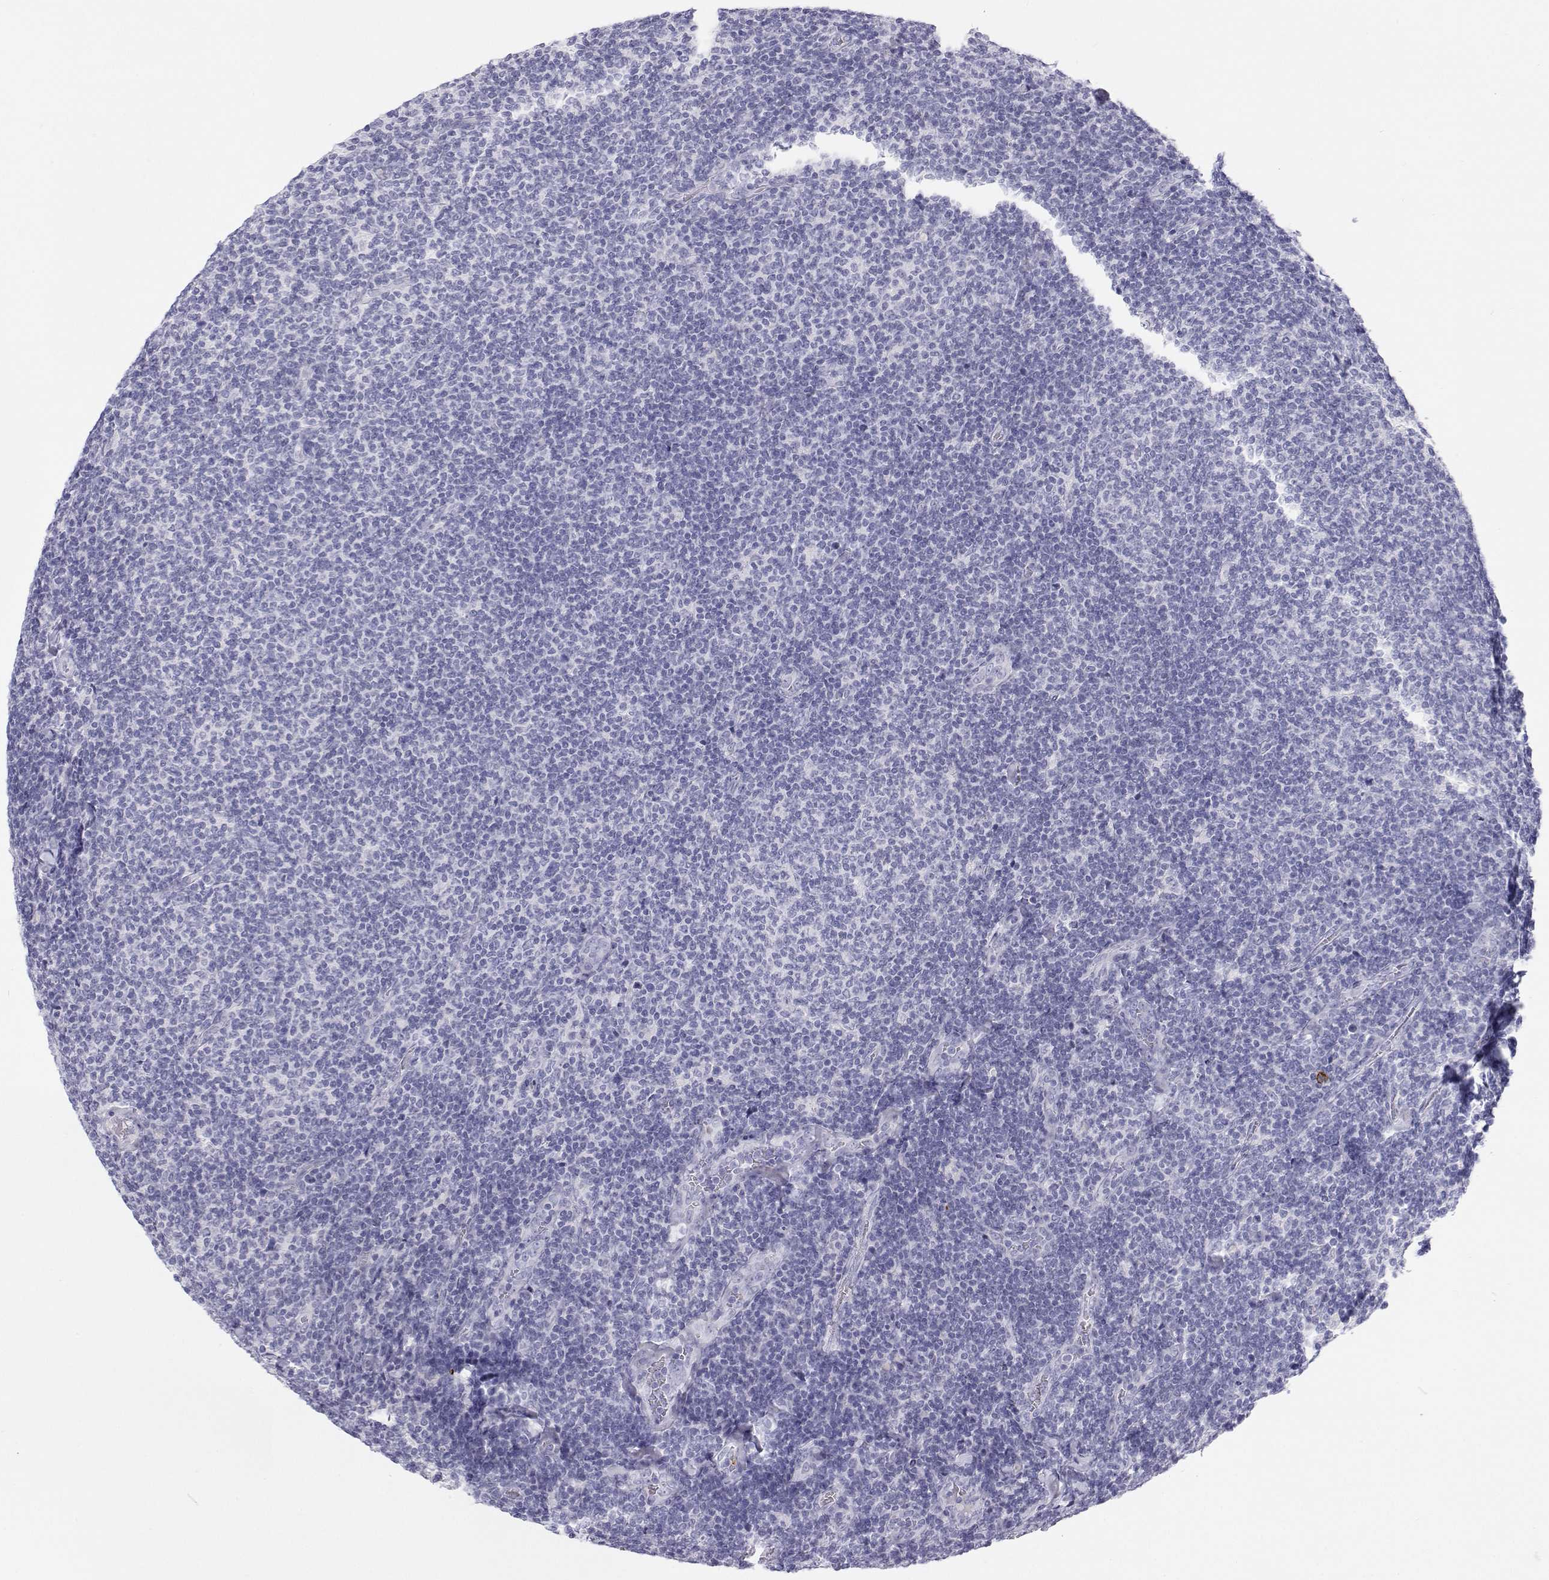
{"staining": {"intensity": "negative", "quantity": "none", "location": "none"}, "tissue": "lymphoma", "cell_type": "Tumor cells", "image_type": "cancer", "snomed": [{"axis": "morphology", "description": "Malignant lymphoma, non-Hodgkin's type, Low grade"}, {"axis": "topography", "description": "Lymph node"}], "caption": "Protein analysis of lymphoma displays no significant positivity in tumor cells.", "gene": "SFTPB", "patient": {"sex": "male", "age": 52}}